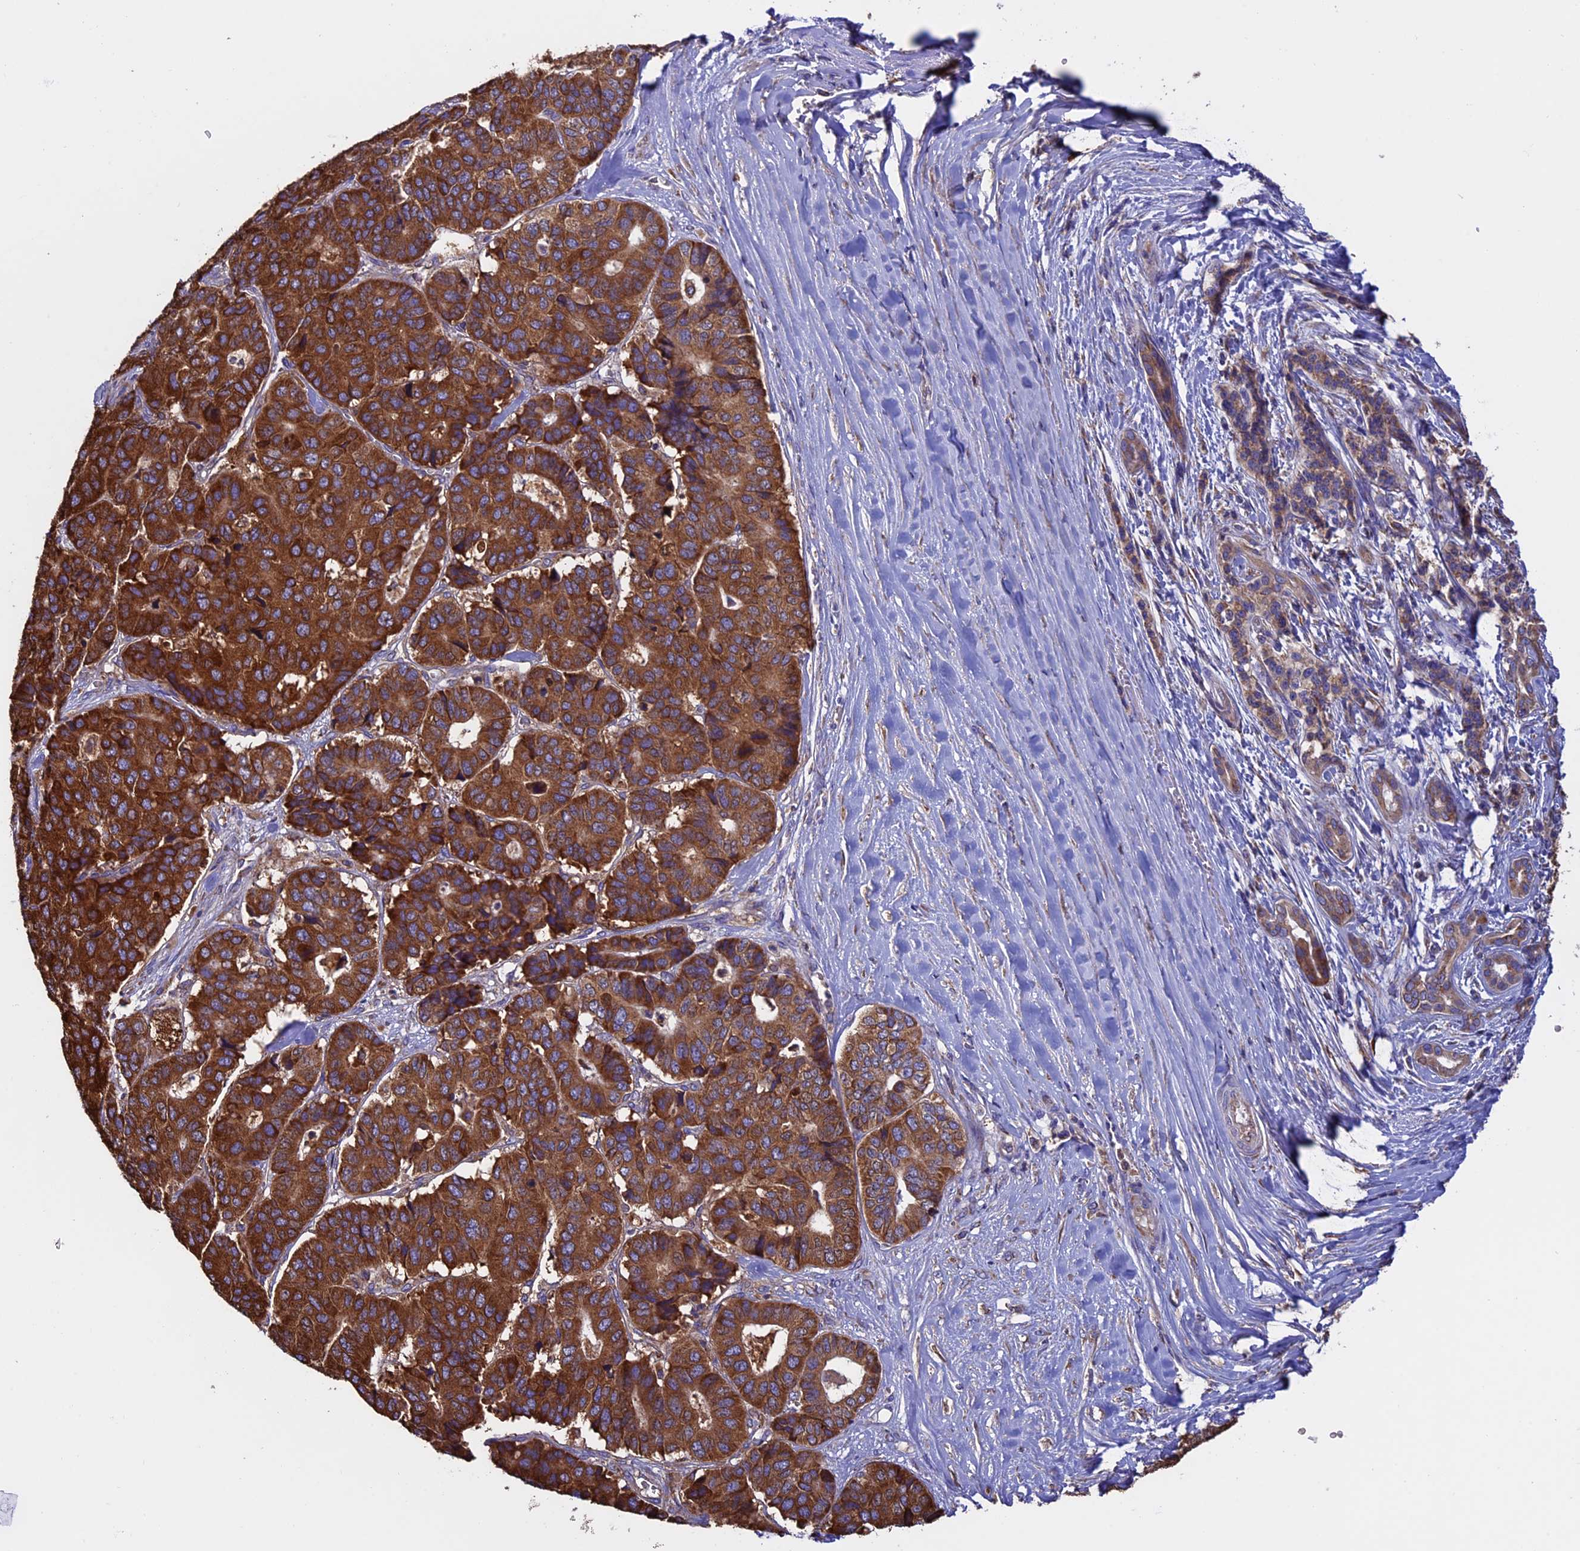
{"staining": {"intensity": "strong", "quantity": ">75%", "location": "cytoplasmic/membranous"}, "tissue": "pancreatic cancer", "cell_type": "Tumor cells", "image_type": "cancer", "snomed": [{"axis": "morphology", "description": "Adenocarcinoma, NOS"}, {"axis": "topography", "description": "Pancreas"}], "caption": "Human adenocarcinoma (pancreatic) stained with a brown dye exhibits strong cytoplasmic/membranous positive staining in approximately >75% of tumor cells.", "gene": "BTBD3", "patient": {"sex": "male", "age": 50}}